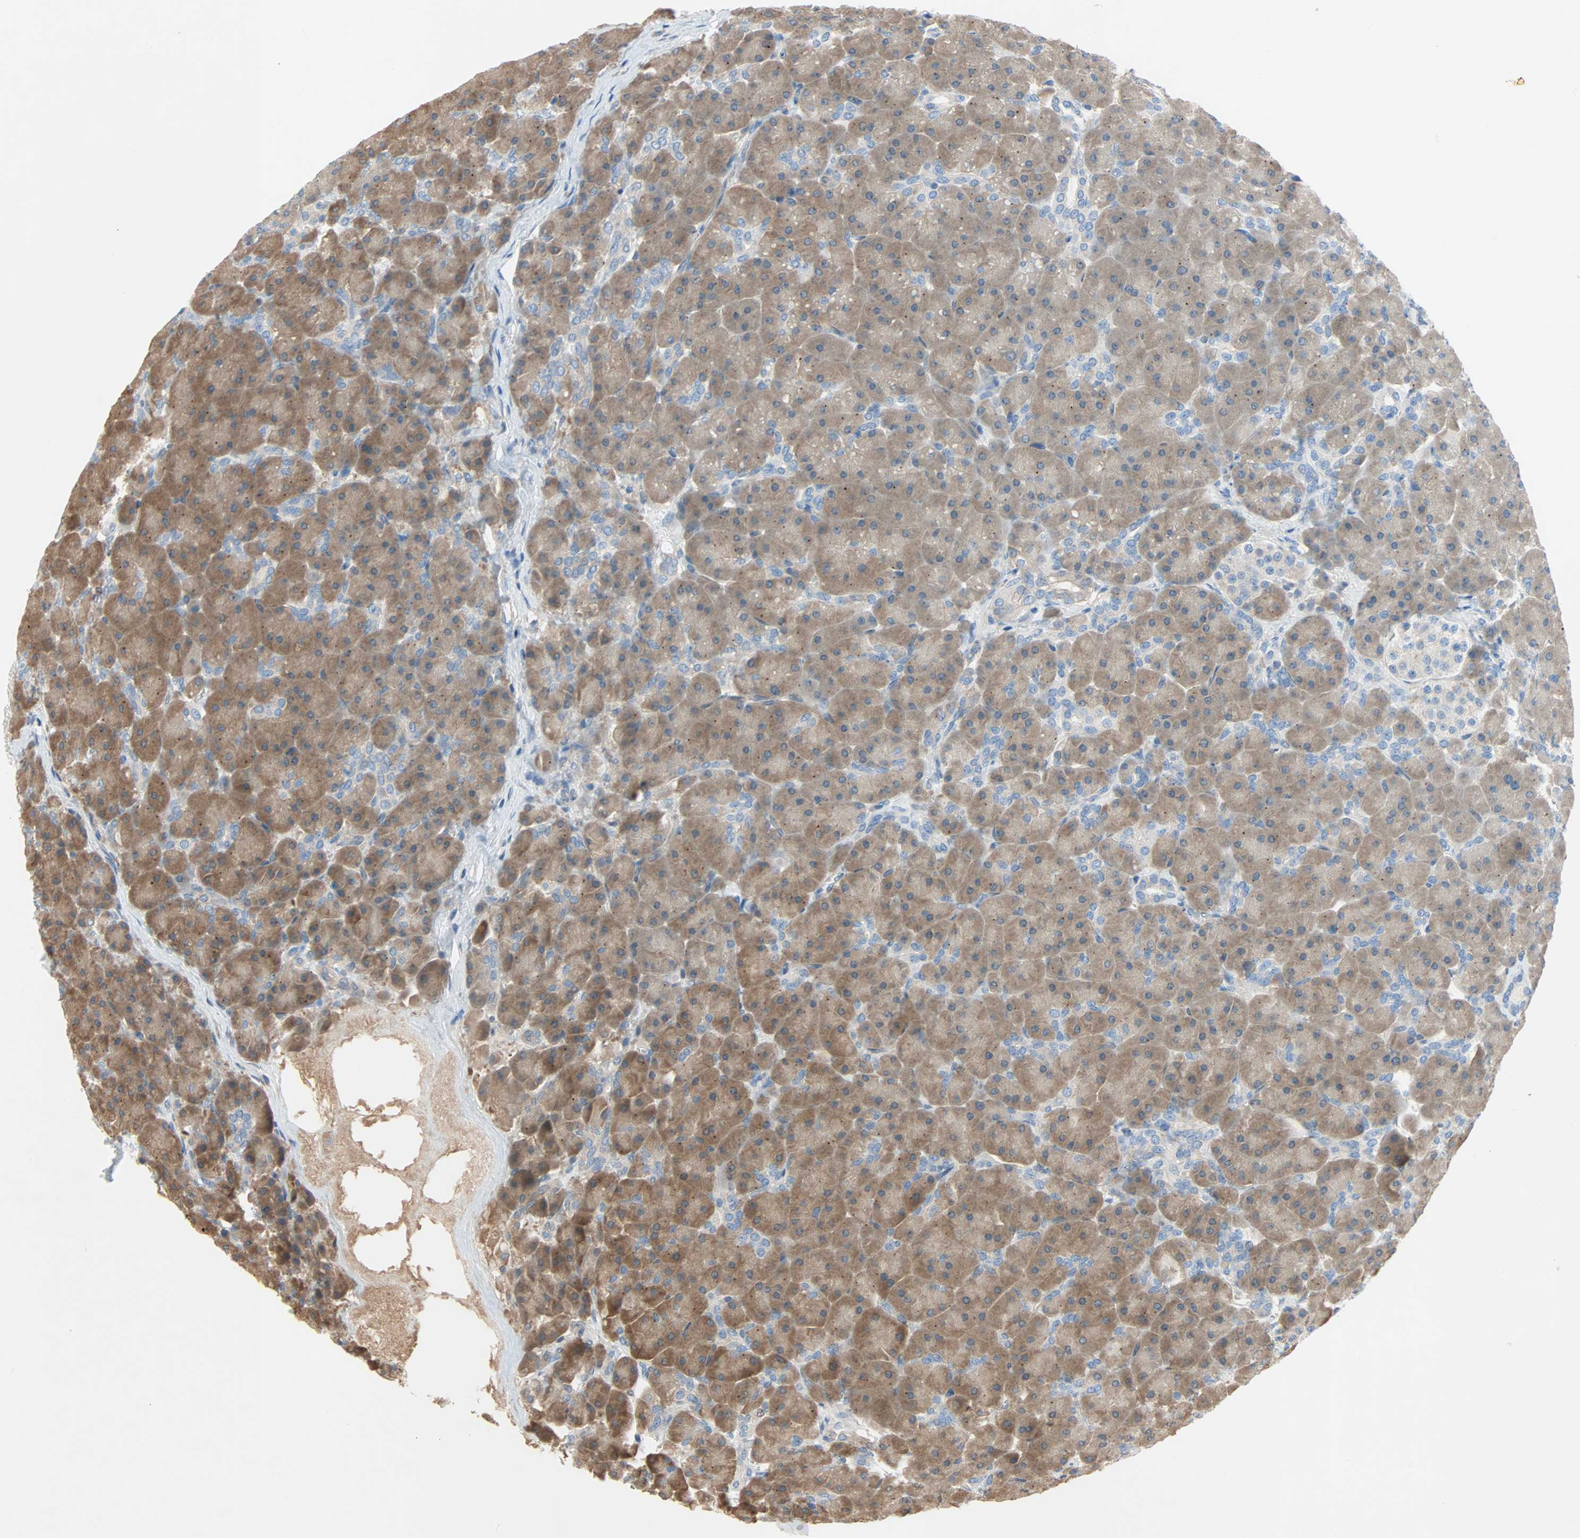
{"staining": {"intensity": "moderate", "quantity": ">75%", "location": "cytoplasmic/membranous"}, "tissue": "pancreas", "cell_type": "Exocrine glandular cells", "image_type": "normal", "snomed": [{"axis": "morphology", "description": "Normal tissue, NOS"}, {"axis": "topography", "description": "Pancreas"}], "caption": "Immunohistochemistry (IHC) micrograph of normal pancreas: pancreas stained using immunohistochemistry shows medium levels of moderate protein expression localized specifically in the cytoplasmic/membranous of exocrine glandular cells, appearing as a cytoplasmic/membranous brown color.", "gene": "TNFRSF12A", "patient": {"sex": "male", "age": 66}}